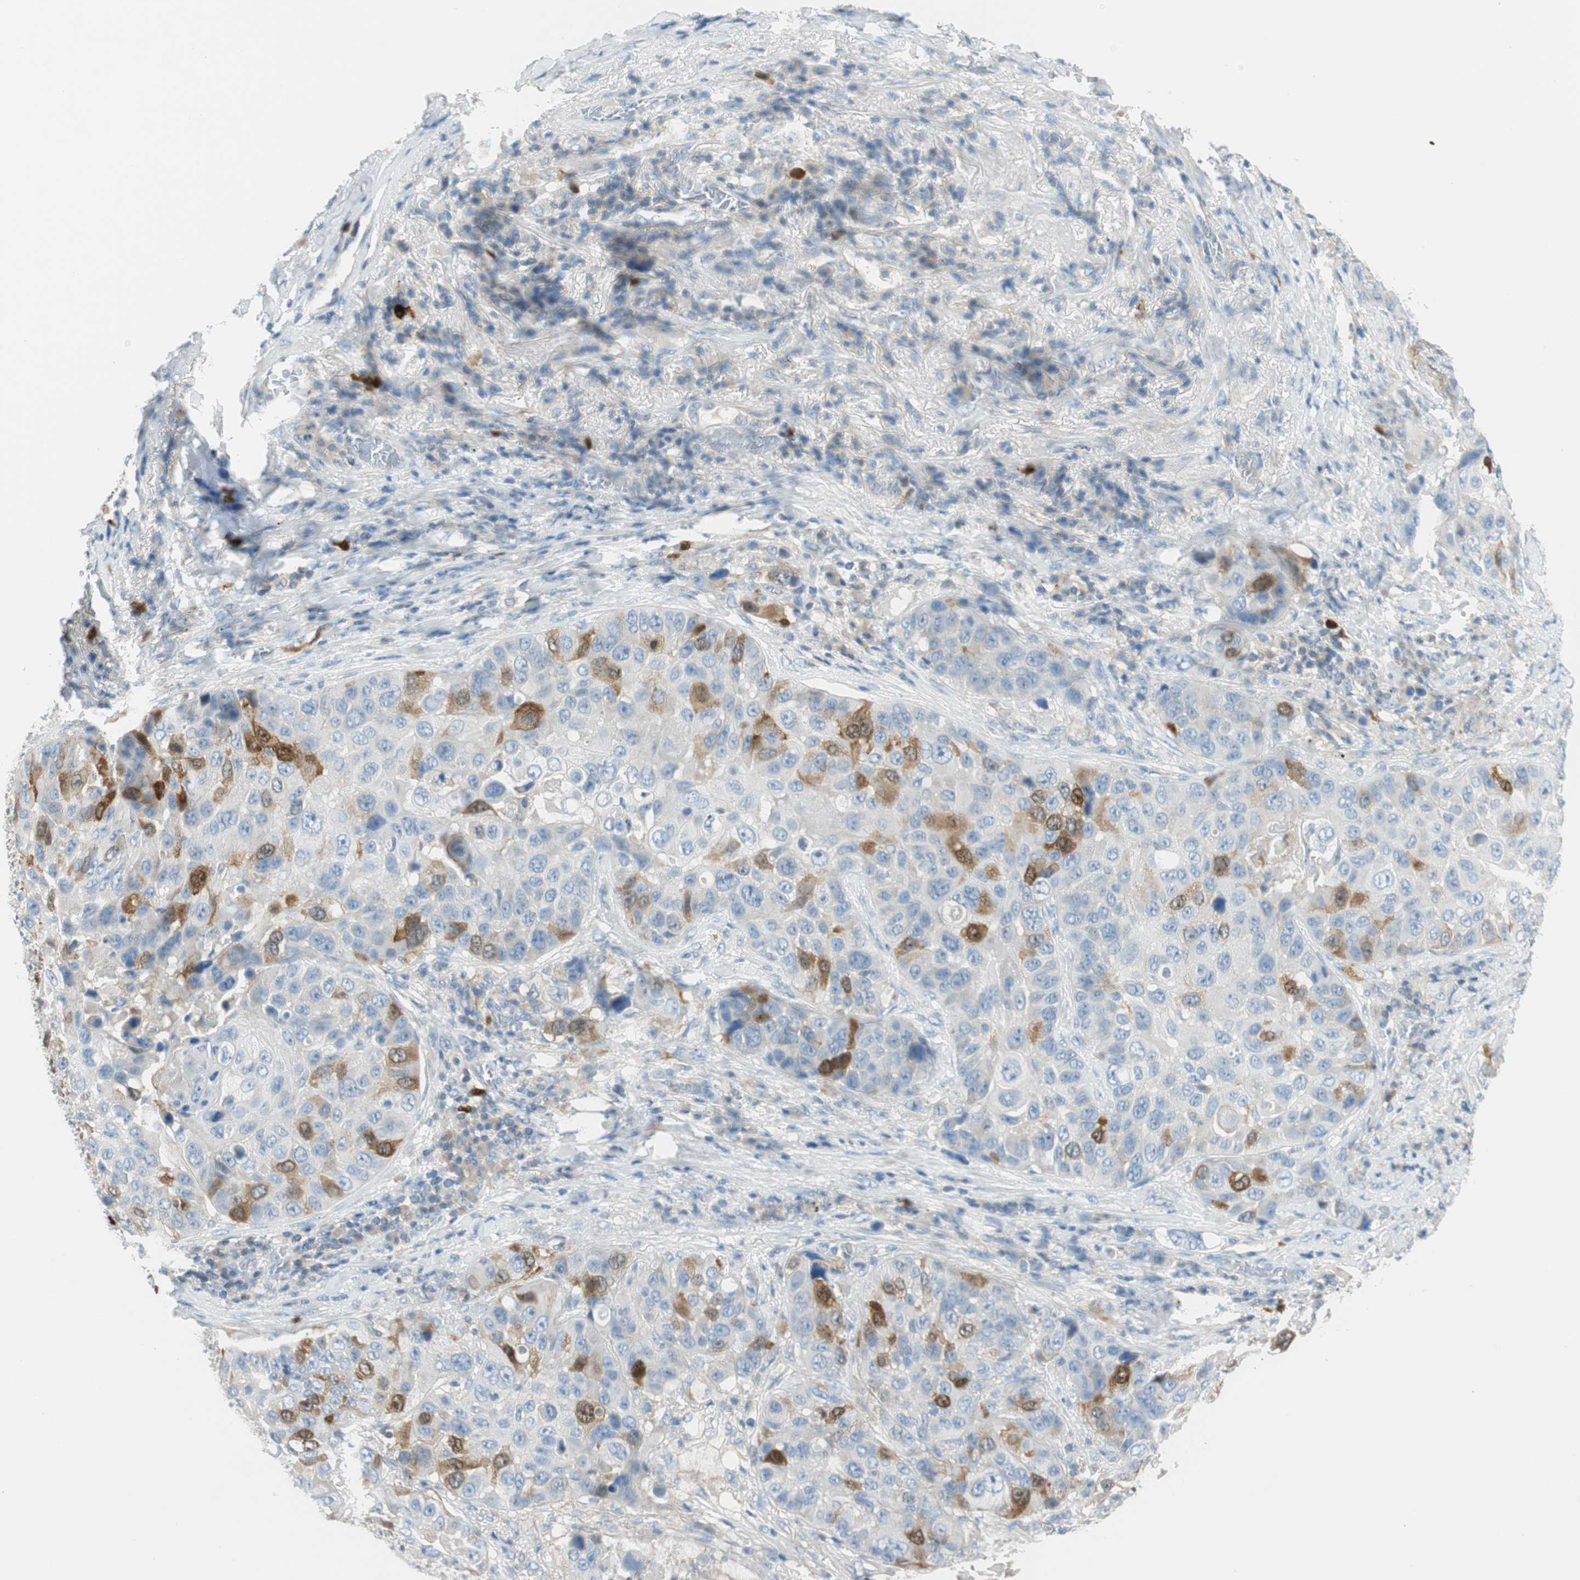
{"staining": {"intensity": "moderate", "quantity": "<25%", "location": "cytoplasmic/membranous,nuclear"}, "tissue": "lung cancer", "cell_type": "Tumor cells", "image_type": "cancer", "snomed": [{"axis": "morphology", "description": "Squamous cell carcinoma, NOS"}, {"axis": "topography", "description": "Lung"}], "caption": "Tumor cells demonstrate moderate cytoplasmic/membranous and nuclear expression in approximately <25% of cells in lung cancer.", "gene": "PTTG1", "patient": {"sex": "male", "age": 57}}